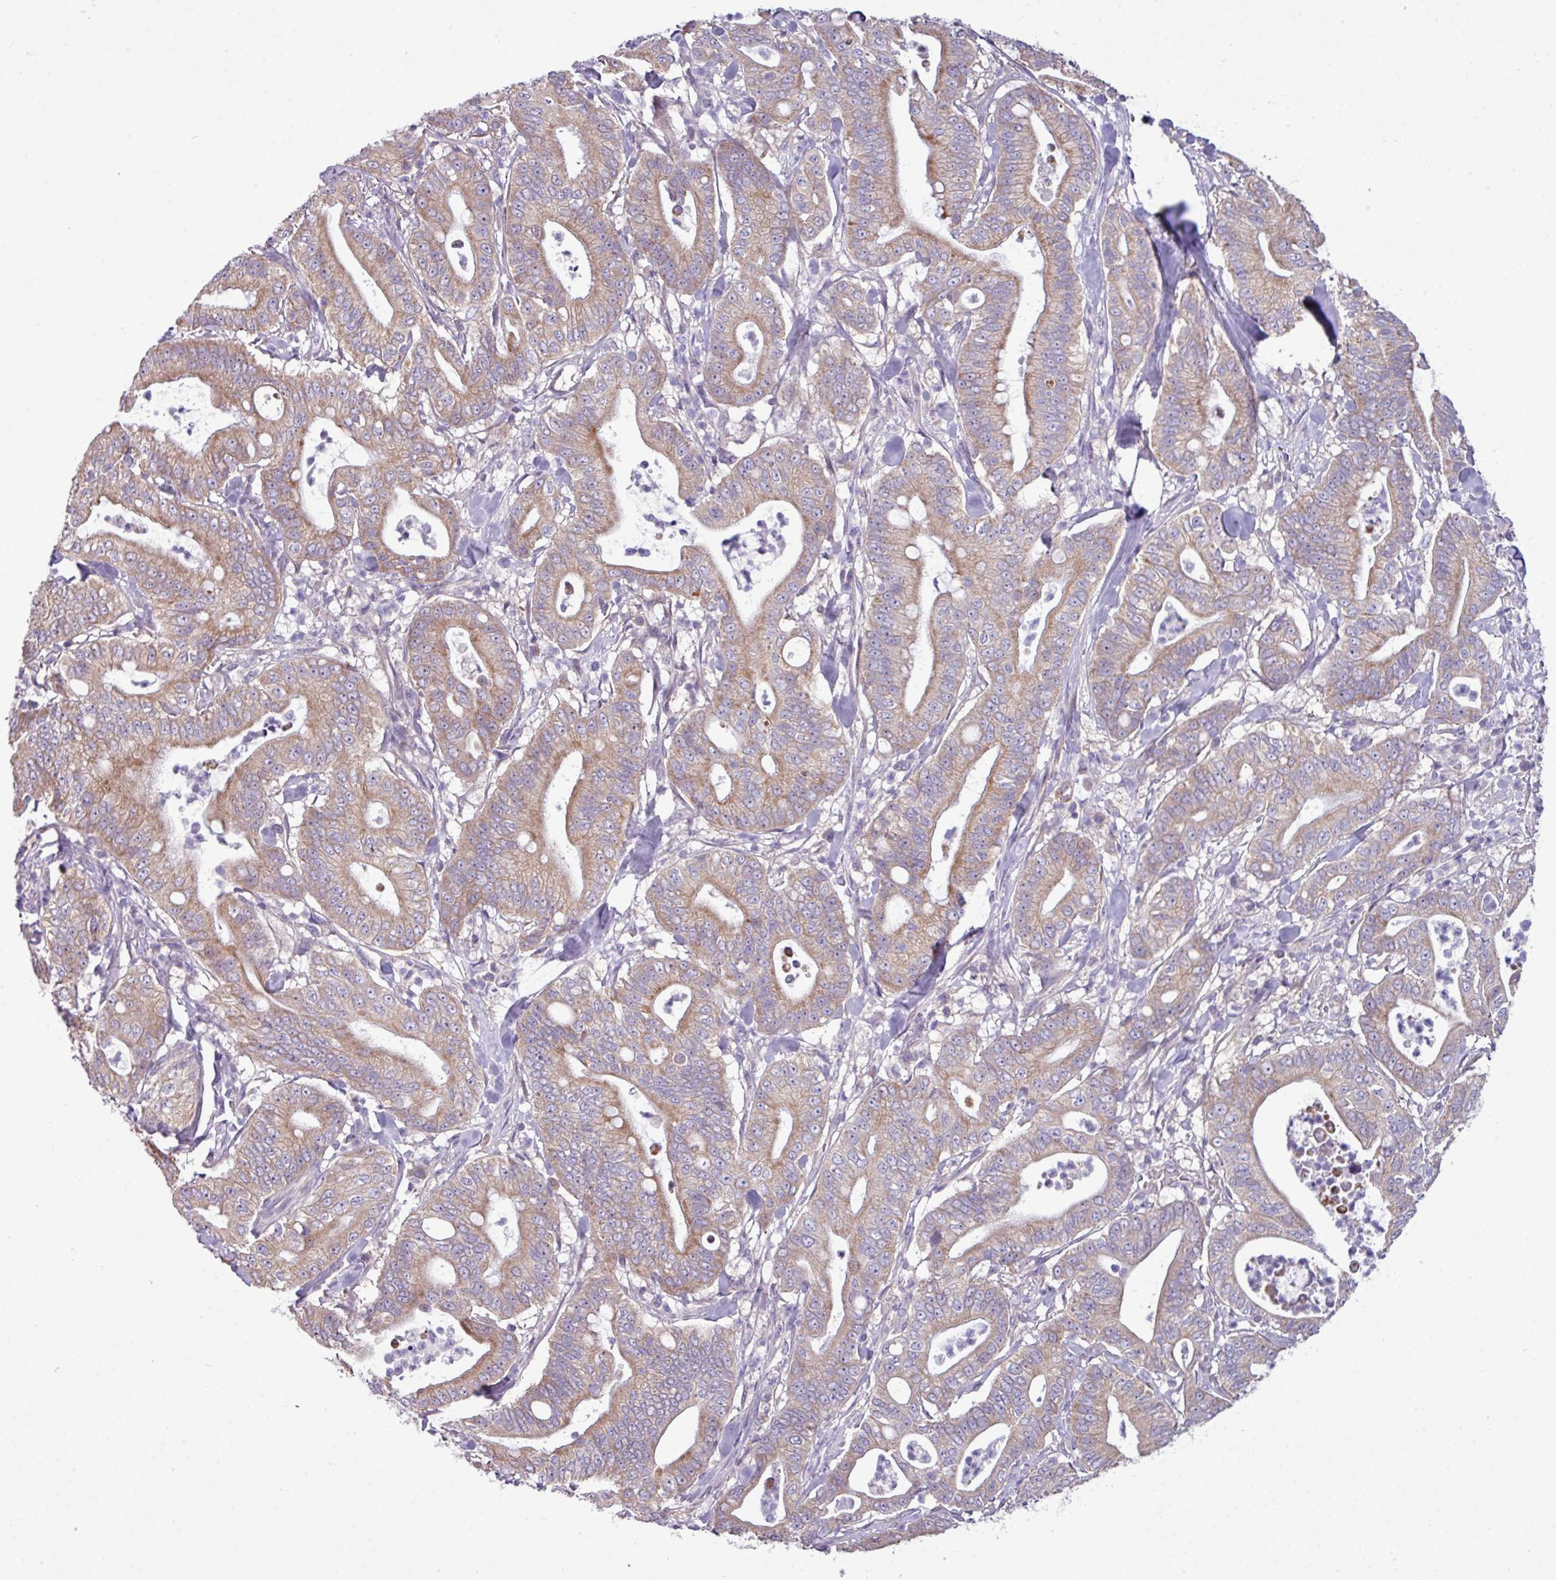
{"staining": {"intensity": "moderate", "quantity": ">75%", "location": "cytoplasmic/membranous"}, "tissue": "pancreatic cancer", "cell_type": "Tumor cells", "image_type": "cancer", "snomed": [{"axis": "morphology", "description": "Adenocarcinoma, NOS"}, {"axis": "topography", "description": "Pancreas"}], "caption": "Pancreatic adenocarcinoma stained with IHC displays moderate cytoplasmic/membranous positivity in approximately >75% of tumor cells.", "gene": "AGAP5", "patient": {"sex": "male", "age": 71}}